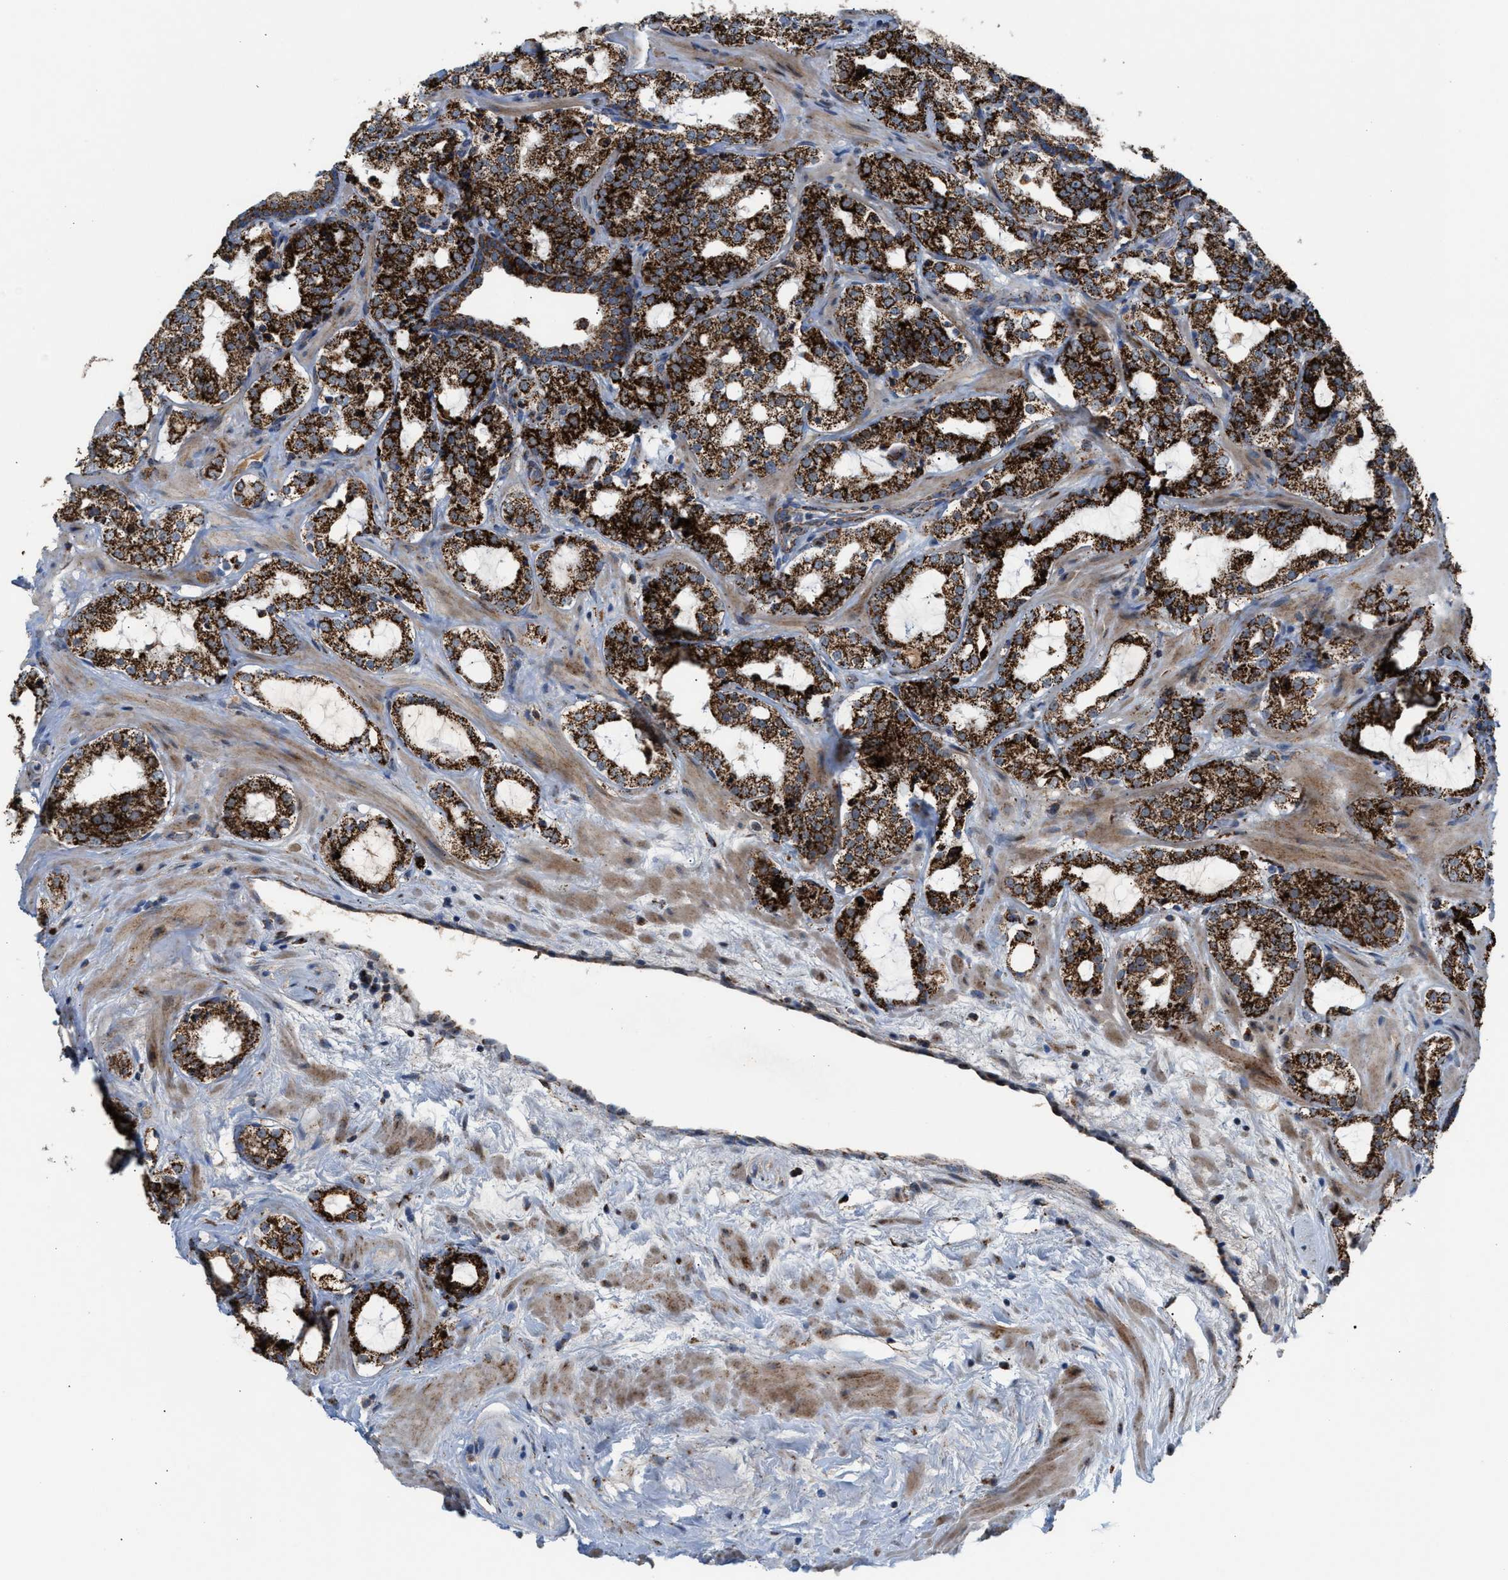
{"staining": {"intensity": "strong", "quantity": ">75%", "location": "cytoplasmic/membranous"}, "tissue": "prostate cancer", "cell_type": "Tumor cells", "image_type": "cancer", "snomed": [{"axis": "morphology", "description": "Adenocarcinoma, High grade"}, {"axis": "topography", "description": "Prostate"}], "caption": "A histopathology image of human prostate cancer stained for a protein reveals strong cytoplasmic/membranous brown staining in tumor cells.", "gene": "PMPCA", "patient": {"sex": "male", "age": 64}}